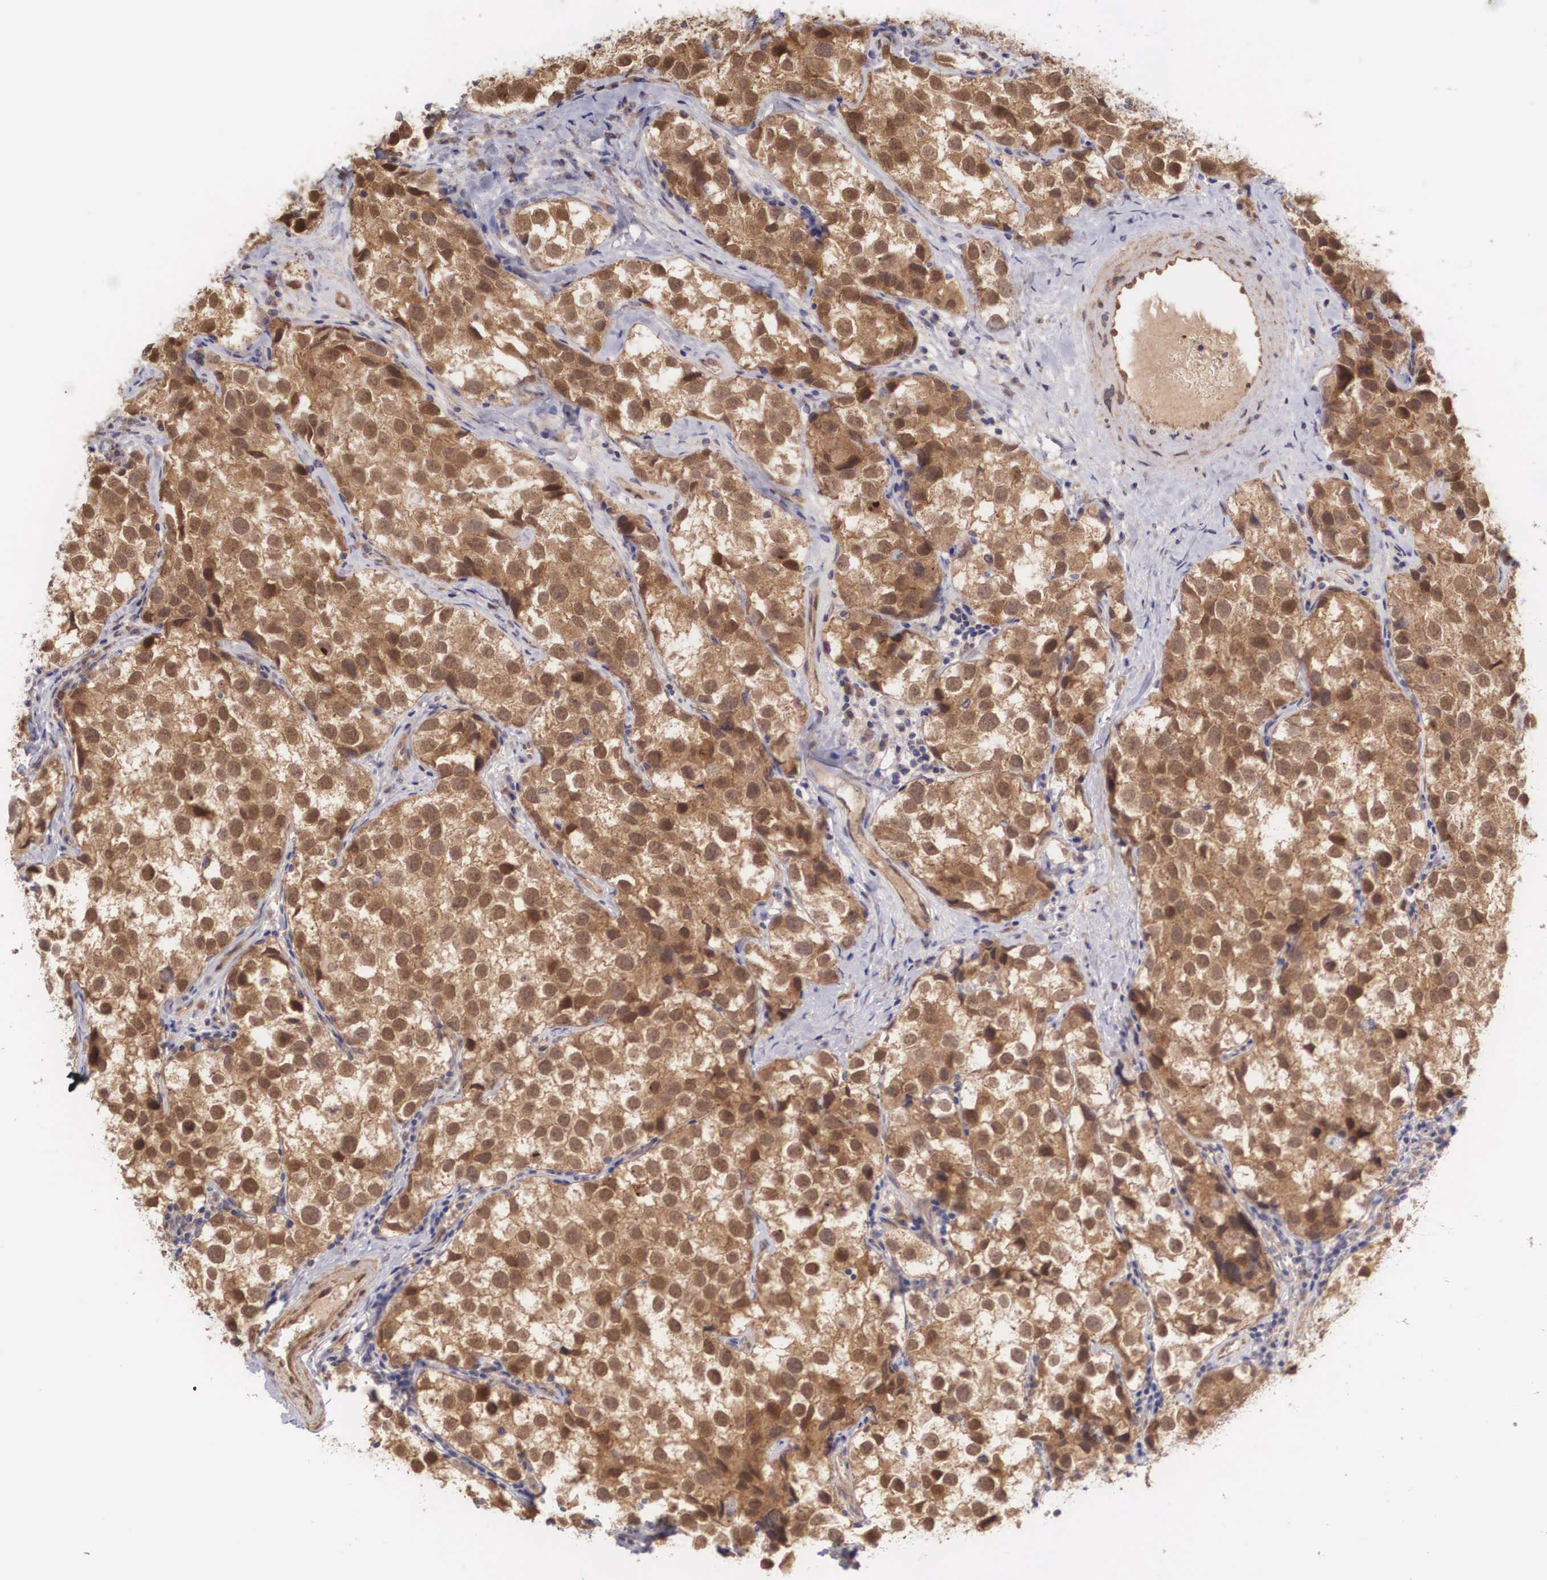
{"staining": {"intensity": "moderate", "quantity": ">75%", "location": "cytoplasmic/membranous,nuclear"}, "tissue": "testis cancer", "cell_type": "Tumor cells", "image_type": "cancer", "snomed": [{"axis": "morphology", "description": "Seminoma, NOS"}, {"axis": "topography", "description": "Testis"}], "caption": "Brown immunohistochemical staining in human testis cancer (seminoma) reveals moderate cytoplasmic/membranous and nuclear expression in about >75% of tumor cells.", "gene": "DNAJB7", "patient": {"sex": "male", "age": 39}}